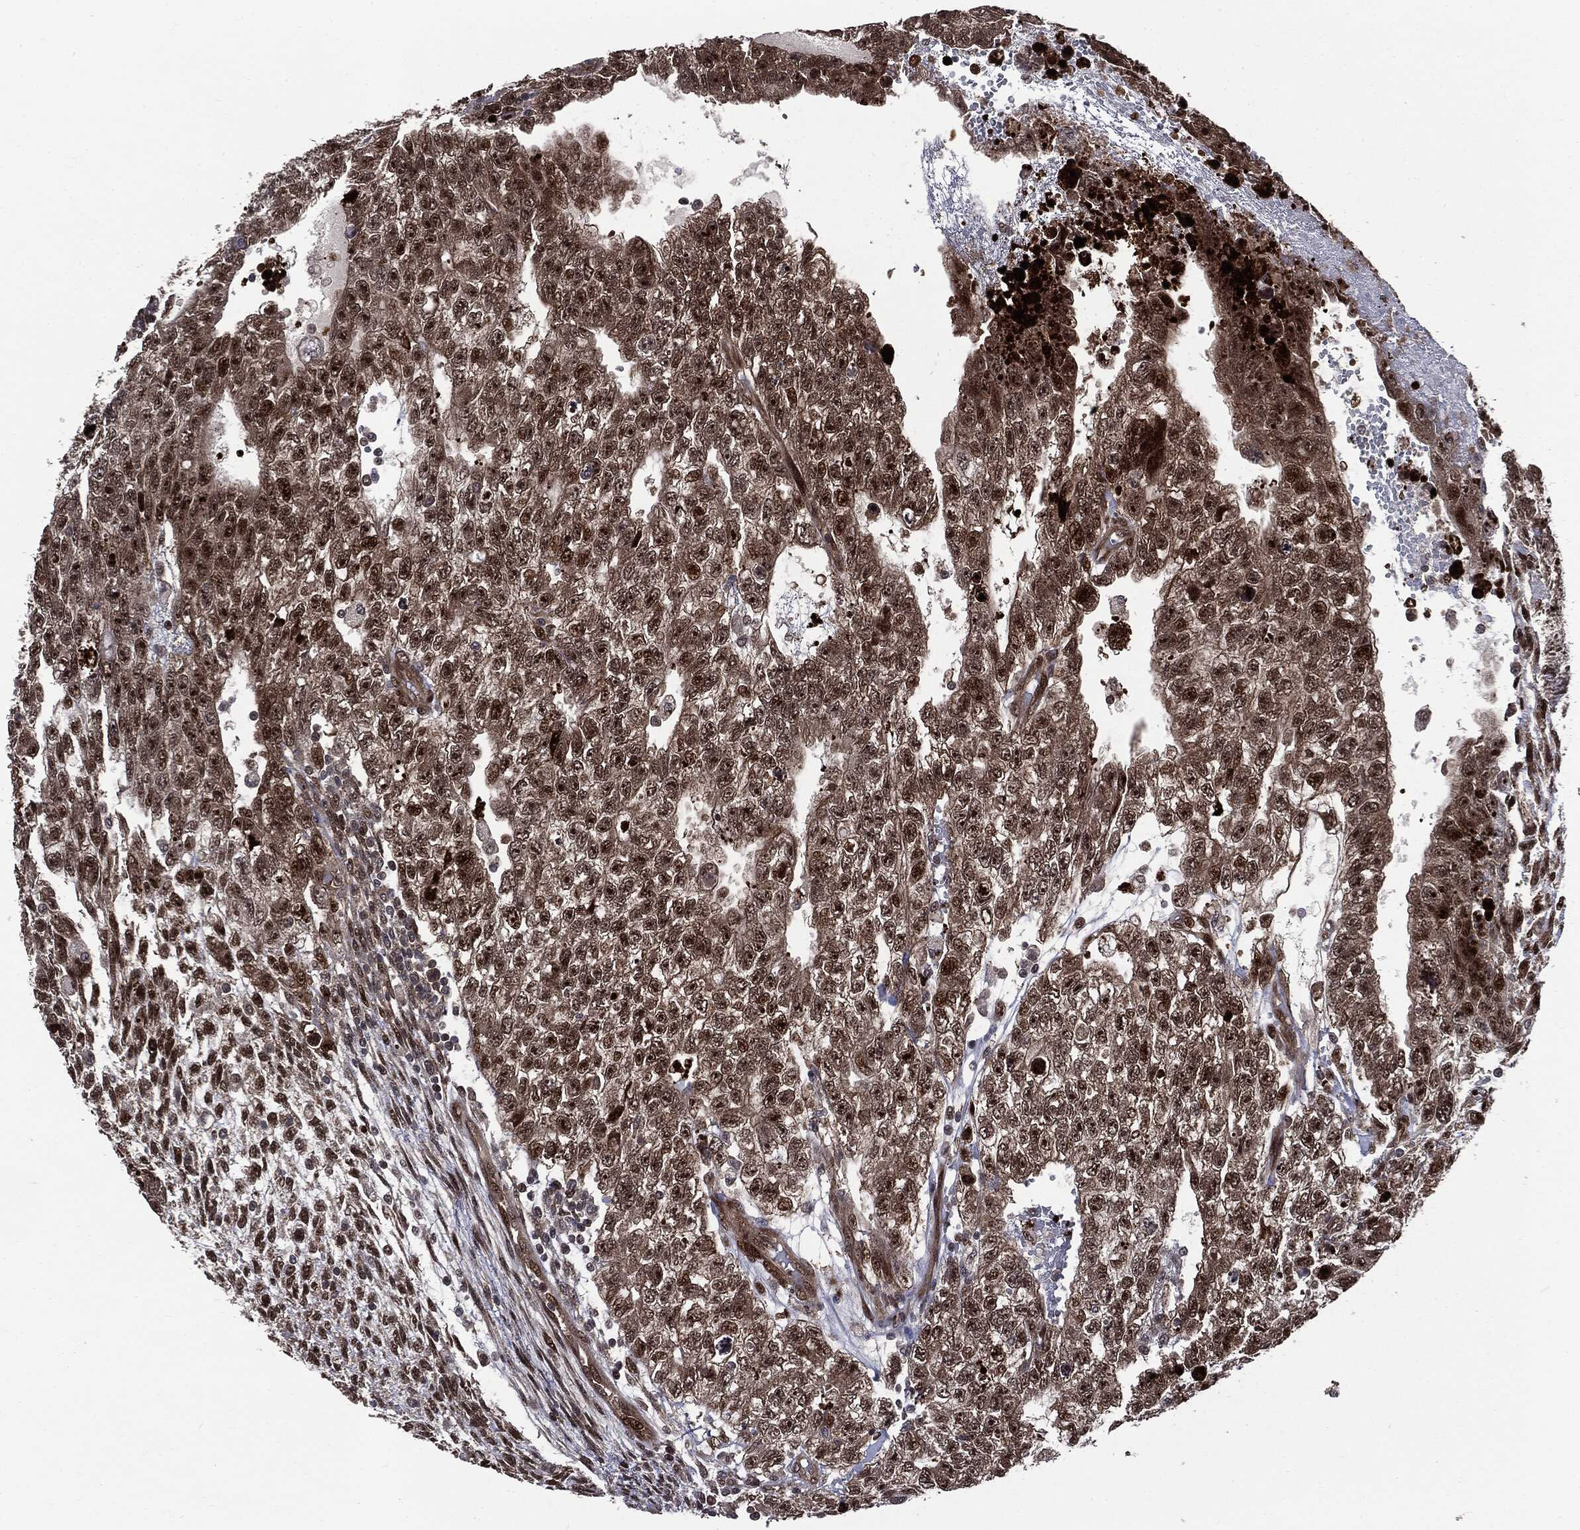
{"staining": {"intensity": "moderate", "quantity": ">75%", "location": "cytoplasmic/membranous,nuclear"}, "tissue": "testis cancer", "cell_type": "Tumor cells", "image_type": "cancer", "snomed": [{"axis": "morphology", "description": "Carcinoma, Embryonal, NOS"}, {"axis": "topography", "description": "Testis"}], "caption": "Approximately >75% of tumor cells in testis cancer demonstrate moderate cytoplasmic/membranous and nuclear protein positivity as visualized by brown immunohistochemical staining.", "gene": "SMAD4", "patient": {"sex": "male", "age": 26}}